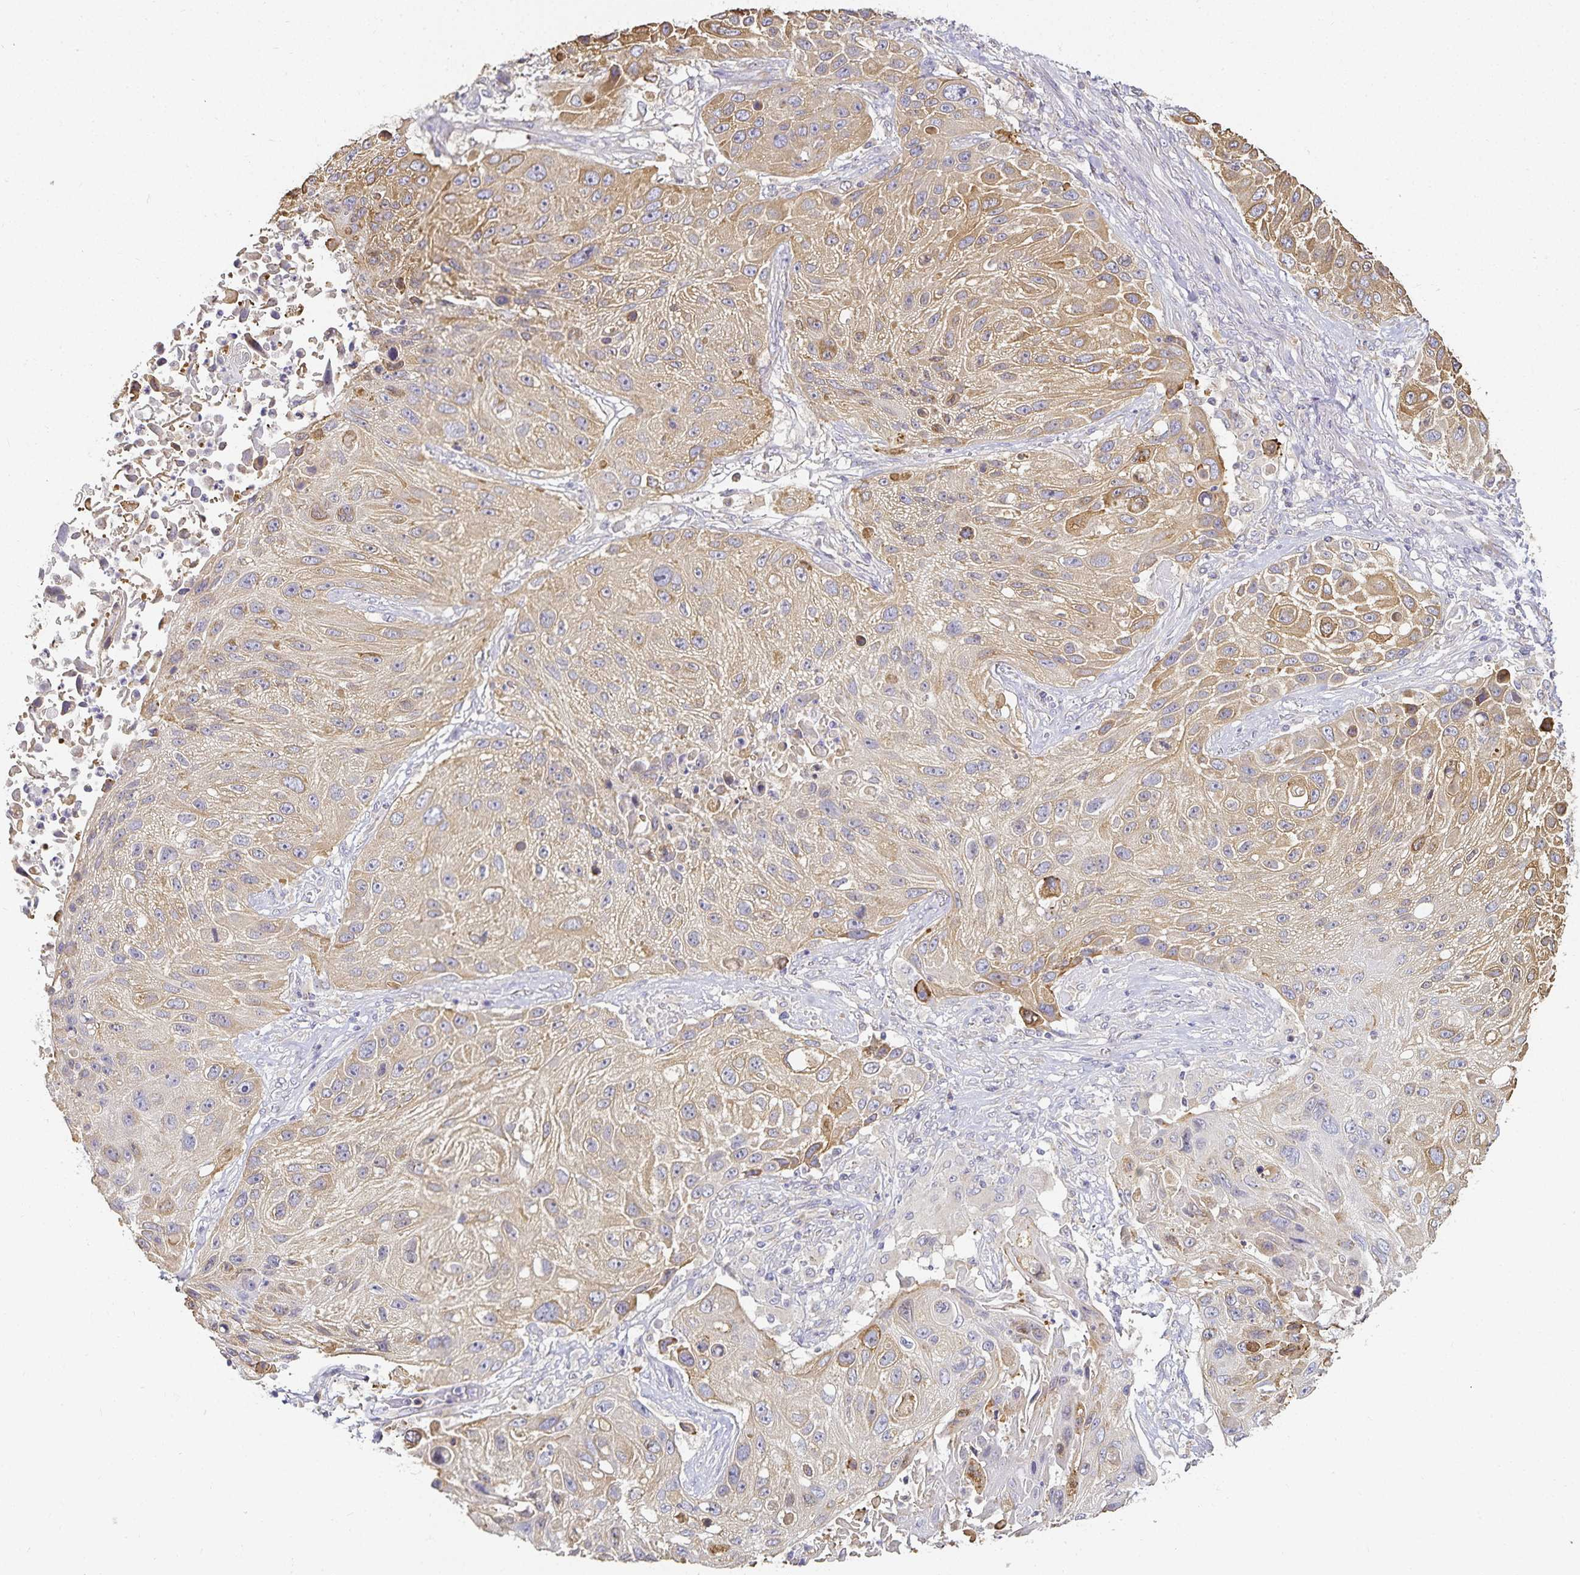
{"staining": {"intensity": "weak", "quantity": ">75%", "location": "cytoplasmic/membranous"}, "tissue": "lung cancer", "cell_type": "Tumor cells", "image_type": "cancer", "snomed": [{"axis": "morphology", "description": "Normal morphology"}, {"axis": "morphology", "description": "Squamous cell carcinoma, NOS"}, {"axis": "topography", "description": "Lymph node"}, {"axis": "topography", "description": "Lung"}], "caption": "About >75% of tumor cells in lung squamous cell carcinoma reveal weak cytoplasmic/membranous protein expression as visualized by brown immunohistochemical staining.", "gene": "GP2", "patient": {"sex": "male", "age": 67}}